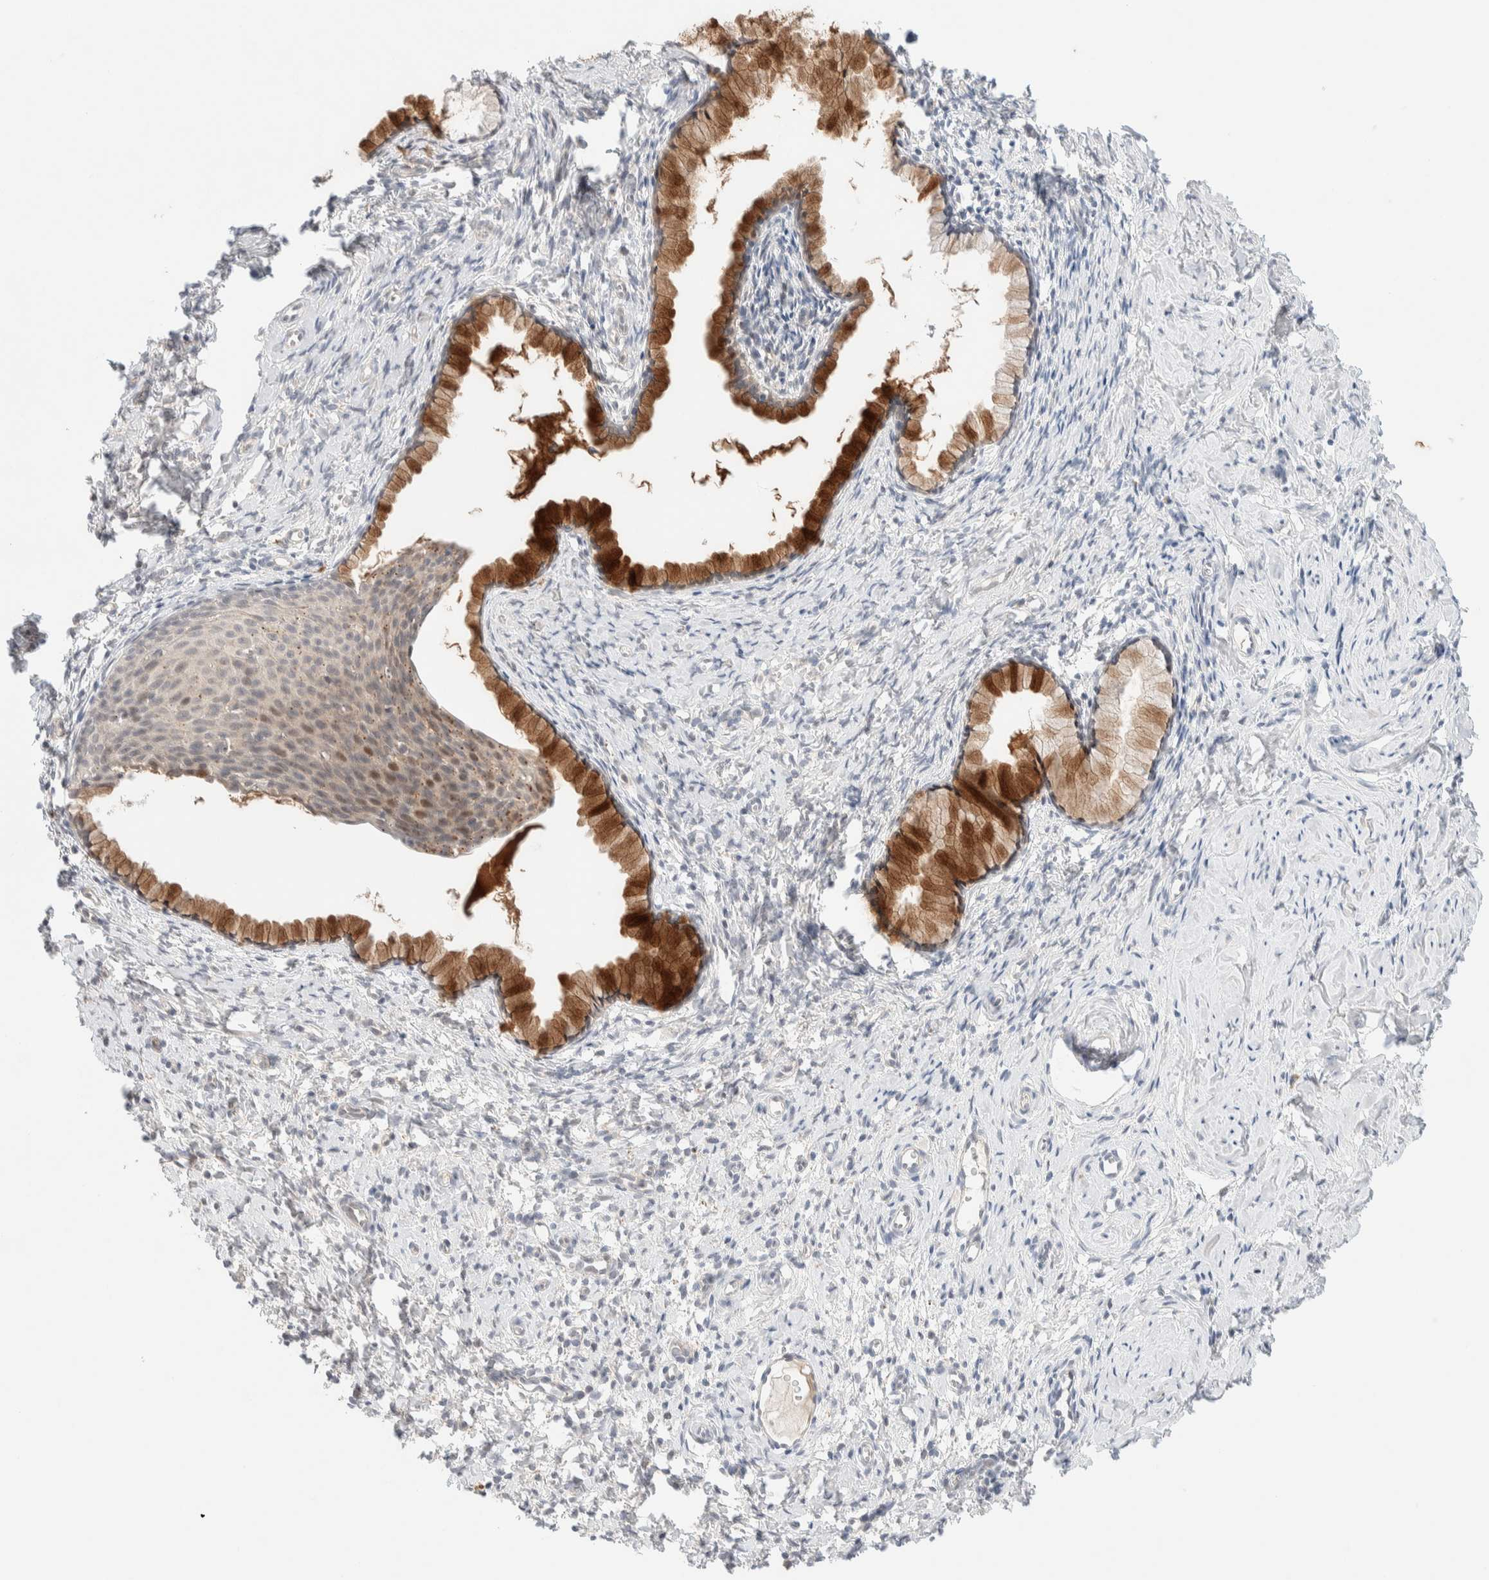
{"staining": {"intensity": "strong", "quantity": ">75%", "location": "cytoplasmic/membranous"}, "tissue": "cervix", "cell_type": "Glandular cells", "image_type": "normal", "snomed": [{"axis": "morphology", "description": "Normal tissue, NOS"}, {"axis": "topography", "description": "Cervix"}], "caption": "Immunohistochemical staining of benign cervix displays strong cytoplasmic/membranous protein expression in about >75% of glandular cells.", "gene": "CHKA", "patient": {"sex": "female", "age": 75}}